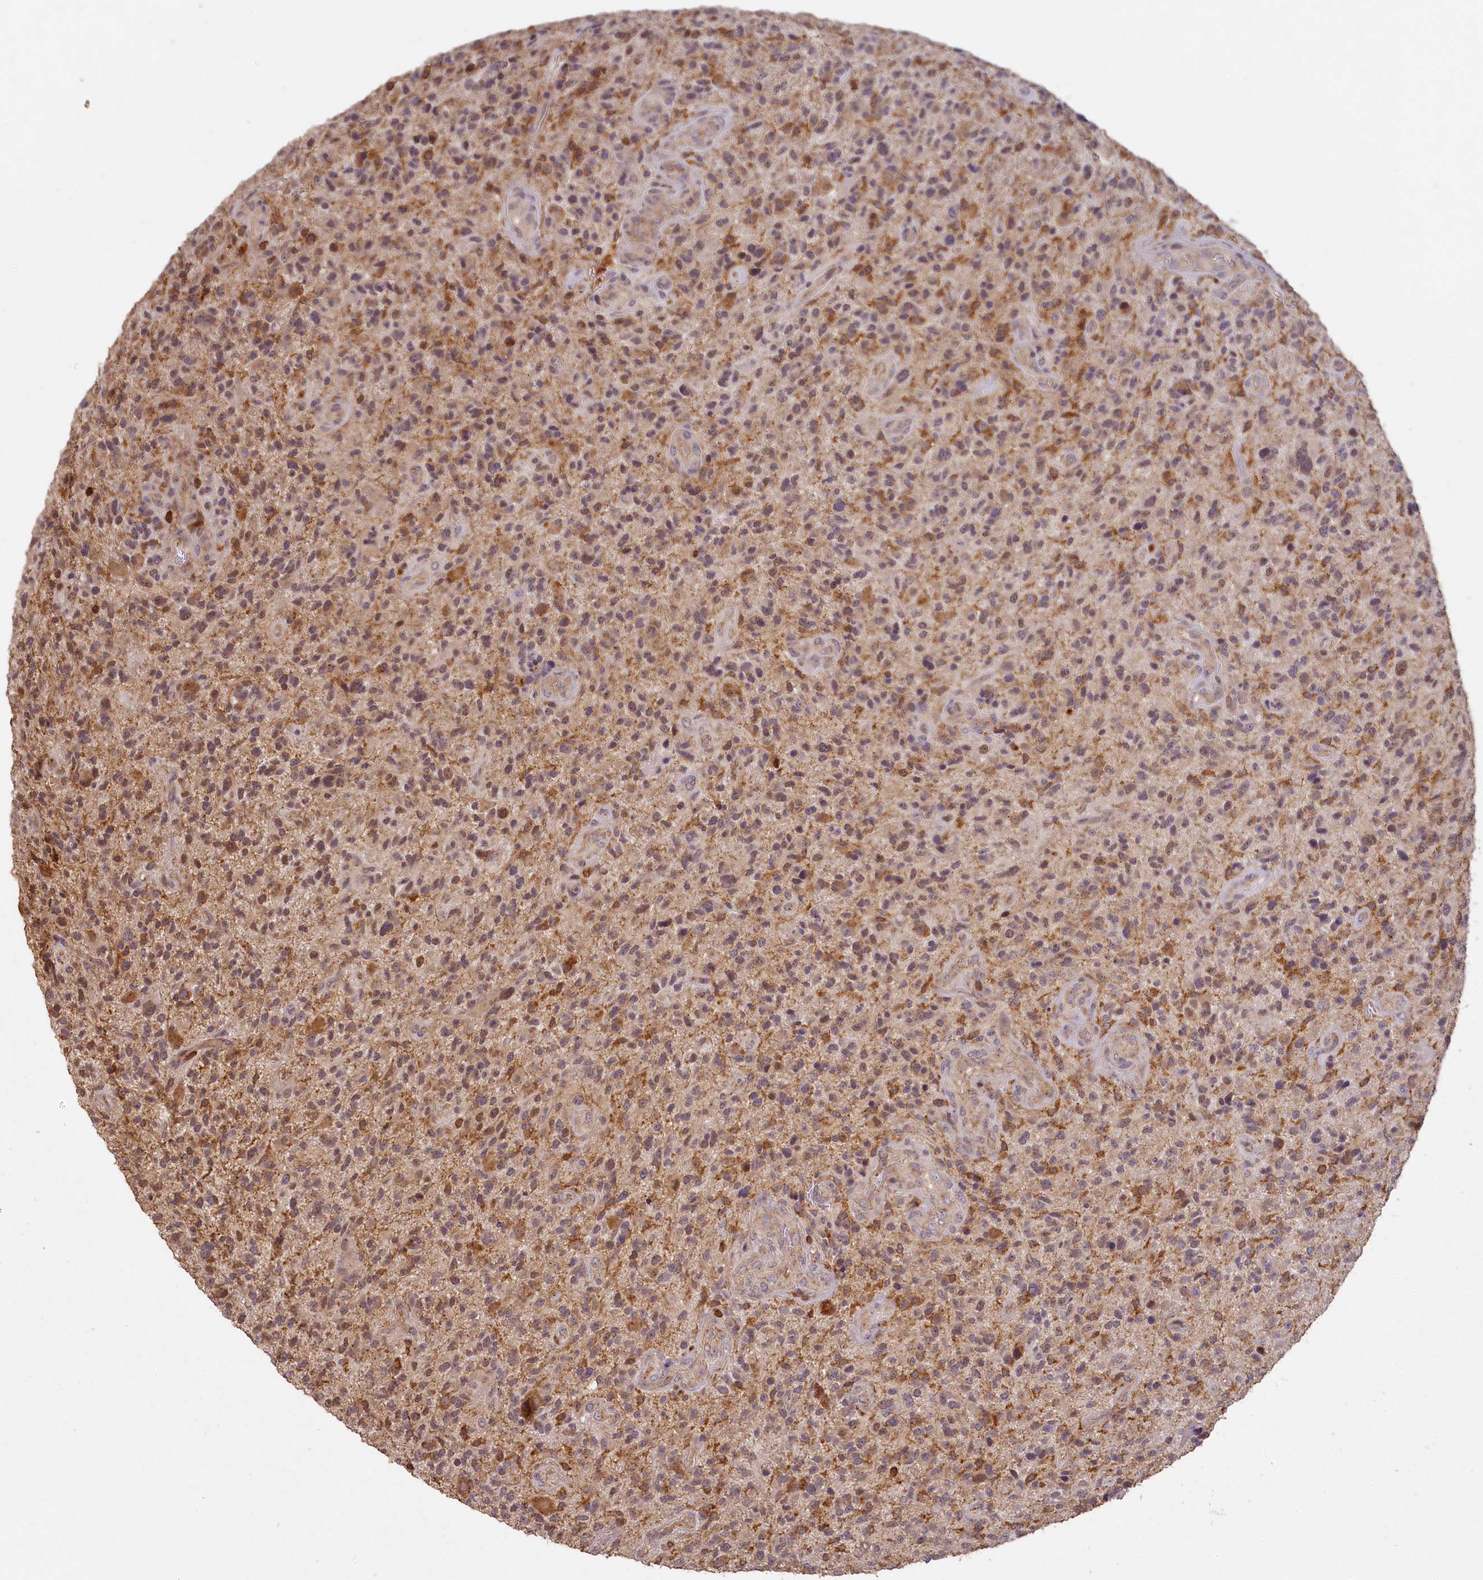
{"staining": {"intensity": "negative", "quantity": "none", "location": "none"}, "tissue": "glioma", "cell_type": "Tumor cells", "image_type": "cancer", "snomed": [{"axis": "morphology", "description": "Glioma, malignant, High grade"}, {"axis": "topography", "description": "Brain"}], "caption": "This is an immunohistochemistry (IHC) photomicrograph of human high-grade glioma (malignant). There is no positivity in tumor cells.", "gene": "MADD", "patient": {"sex": "male", "age": 47}}